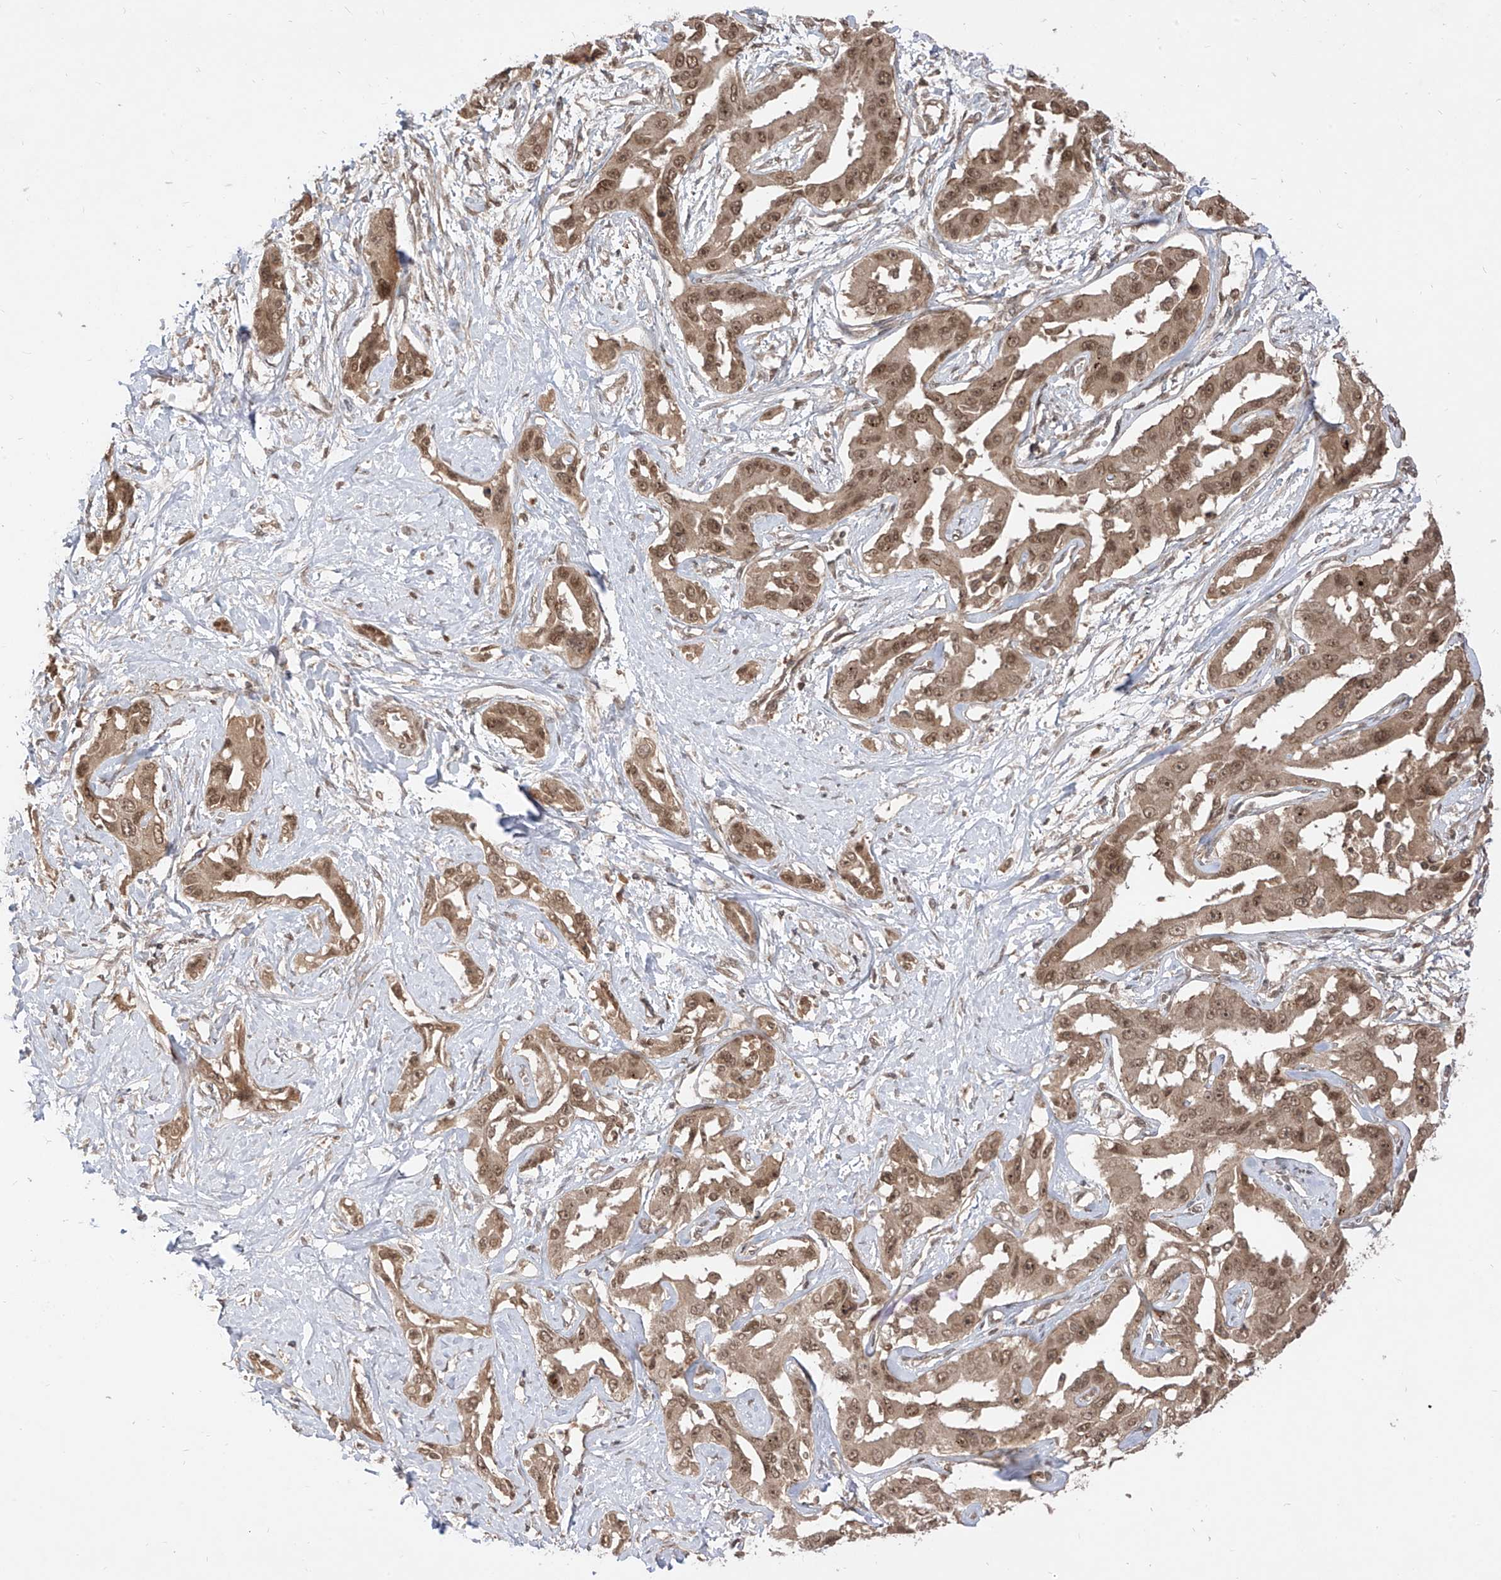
{"staining": {"intensity": "moderate", "quantity": ">75%", "location": "cytoplasmic/membranous,nuclear"}, "tissue": "liver cancer", "cell_type": "Tumor cells", "image_type": "cancer", "snomed": [{"axis": "morphology", "description": "Cholangiocarcinoma"}, {"axis": "topography", "description": "Liver"}], "caption": "About >75% of tumor cells in liver cholangiocarcinoma exhibit moderate cytoplasmic/membranous and nuclear protein expression as visualized by brown immunohistochemical staining.", "gene": "LCOR", "patient": {"sex": "male", "age": 59}}